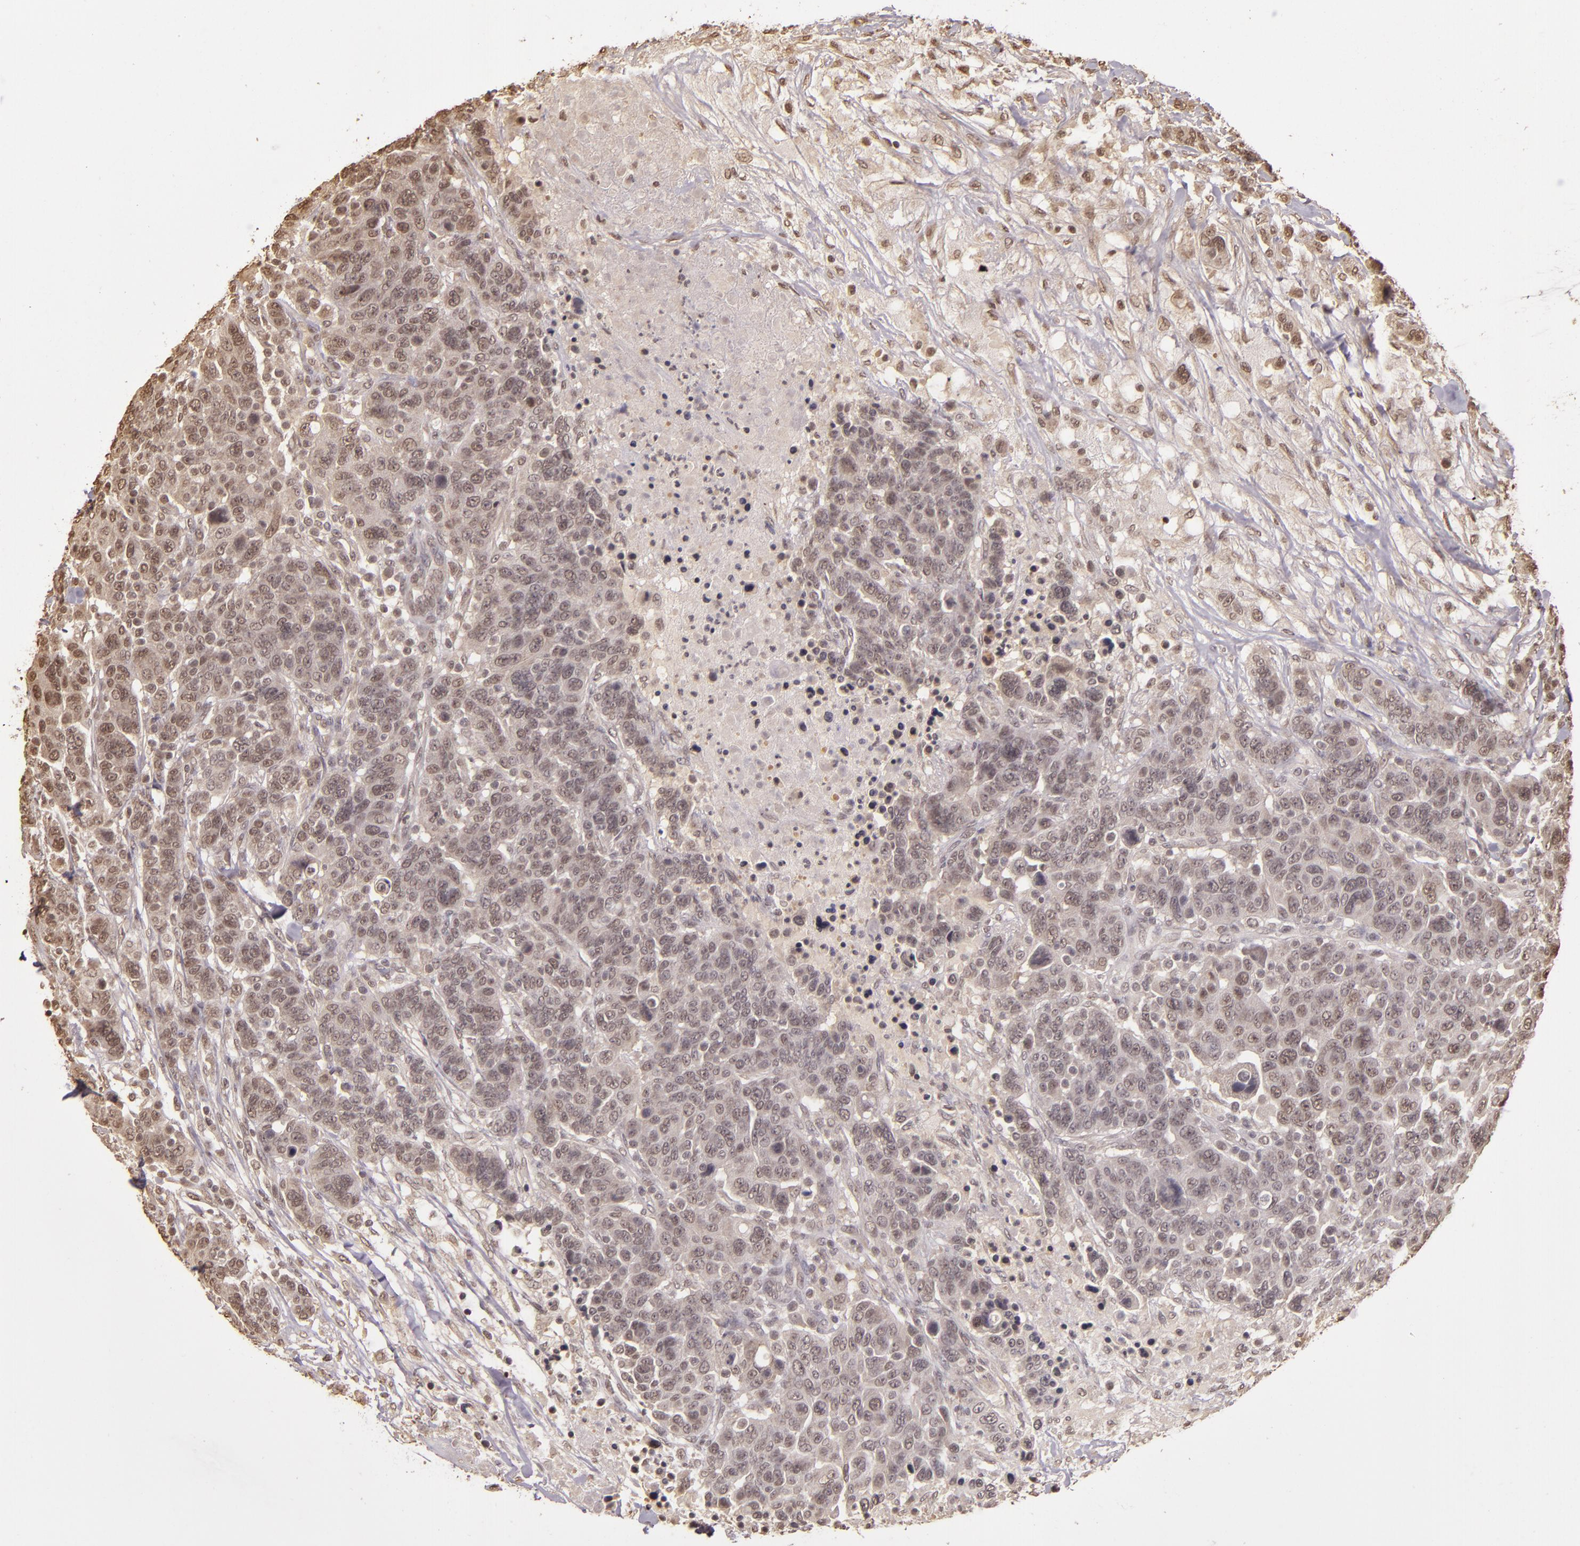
{"staining": {"intensity": "weak", "quantity": ">75%", "location": "cytoplasmic/membranous,nuclear"}, "tissue": "breast cancer", "cell_type": "Tumor cells", "image_type": "cancer", "snomed": [{"axis": "morphology", "description": "Duct carcinoma"}, {"axis": "topography", "description": "Breast"}], "caption": "Immunohistochemistry (DAB (3,3'-diaminobenzidine)) staining of human breast infiltrating ductal carcinoma displays weak cytoplasmic/membranous and nuclear protein expression in about >75% of tumor cells. (Stains: DAB in brown, nuclei in blue, Microscopy: brightfield microscopy at high magnification).", "gene": "CUL1", "patient": {"sex": "female", "age": 37}}